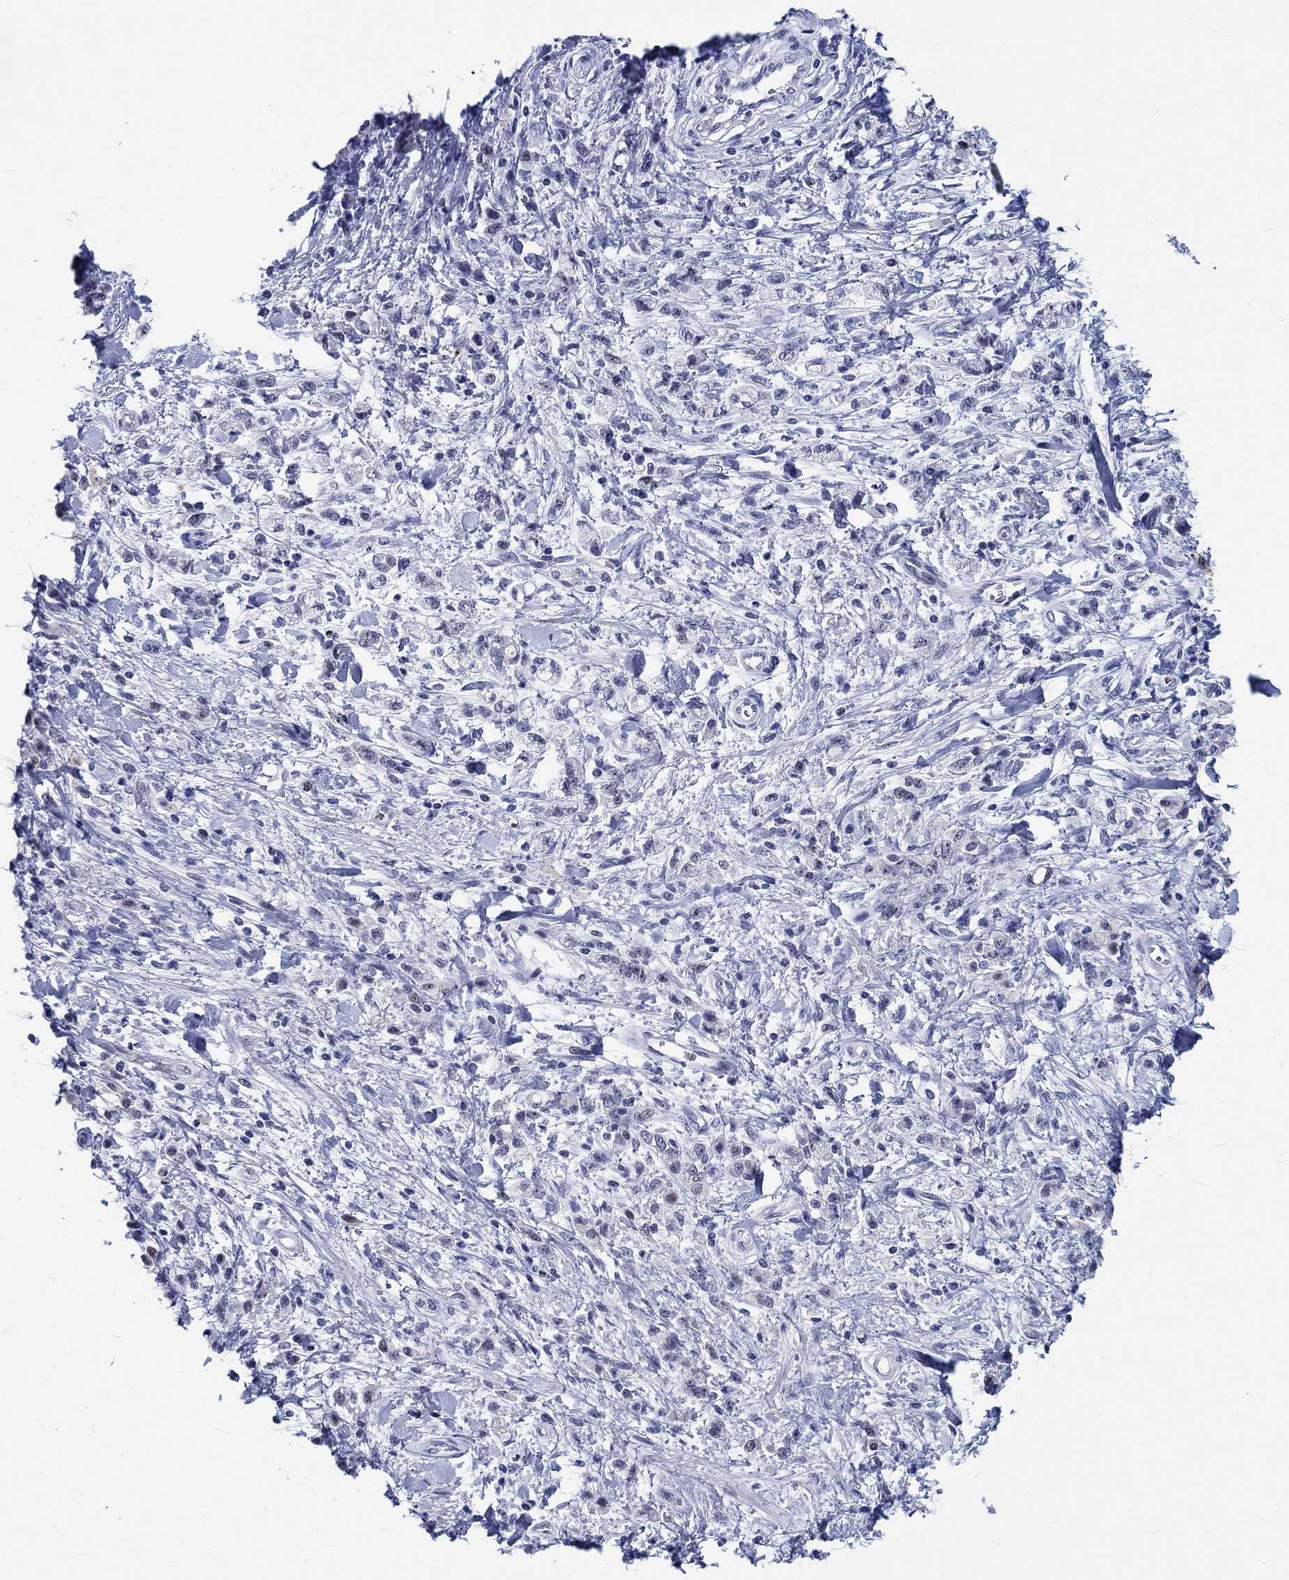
{"staining": {"intensity": "negative", "quantity": "none", "location": "none"}, "tissue": "stomach cancer", "cell_type": "Tumor cells", "image_type": "cancer", "snomed": [{"axis": "morphology", "description": "Adenocarcinoma, NOS"}, {"axis": "topography", "description": "Stomach"}], "caption": "Tumor cells show no significant expression in stomach adenocarcinoma. The staining is performed using DAB (3,3'-diaminobenzidine) brown chromogen with nuclei counter-stained in using hematoxylin.", "gene": "ZNF446", "patient": {"sex": "male", "age": 77}}